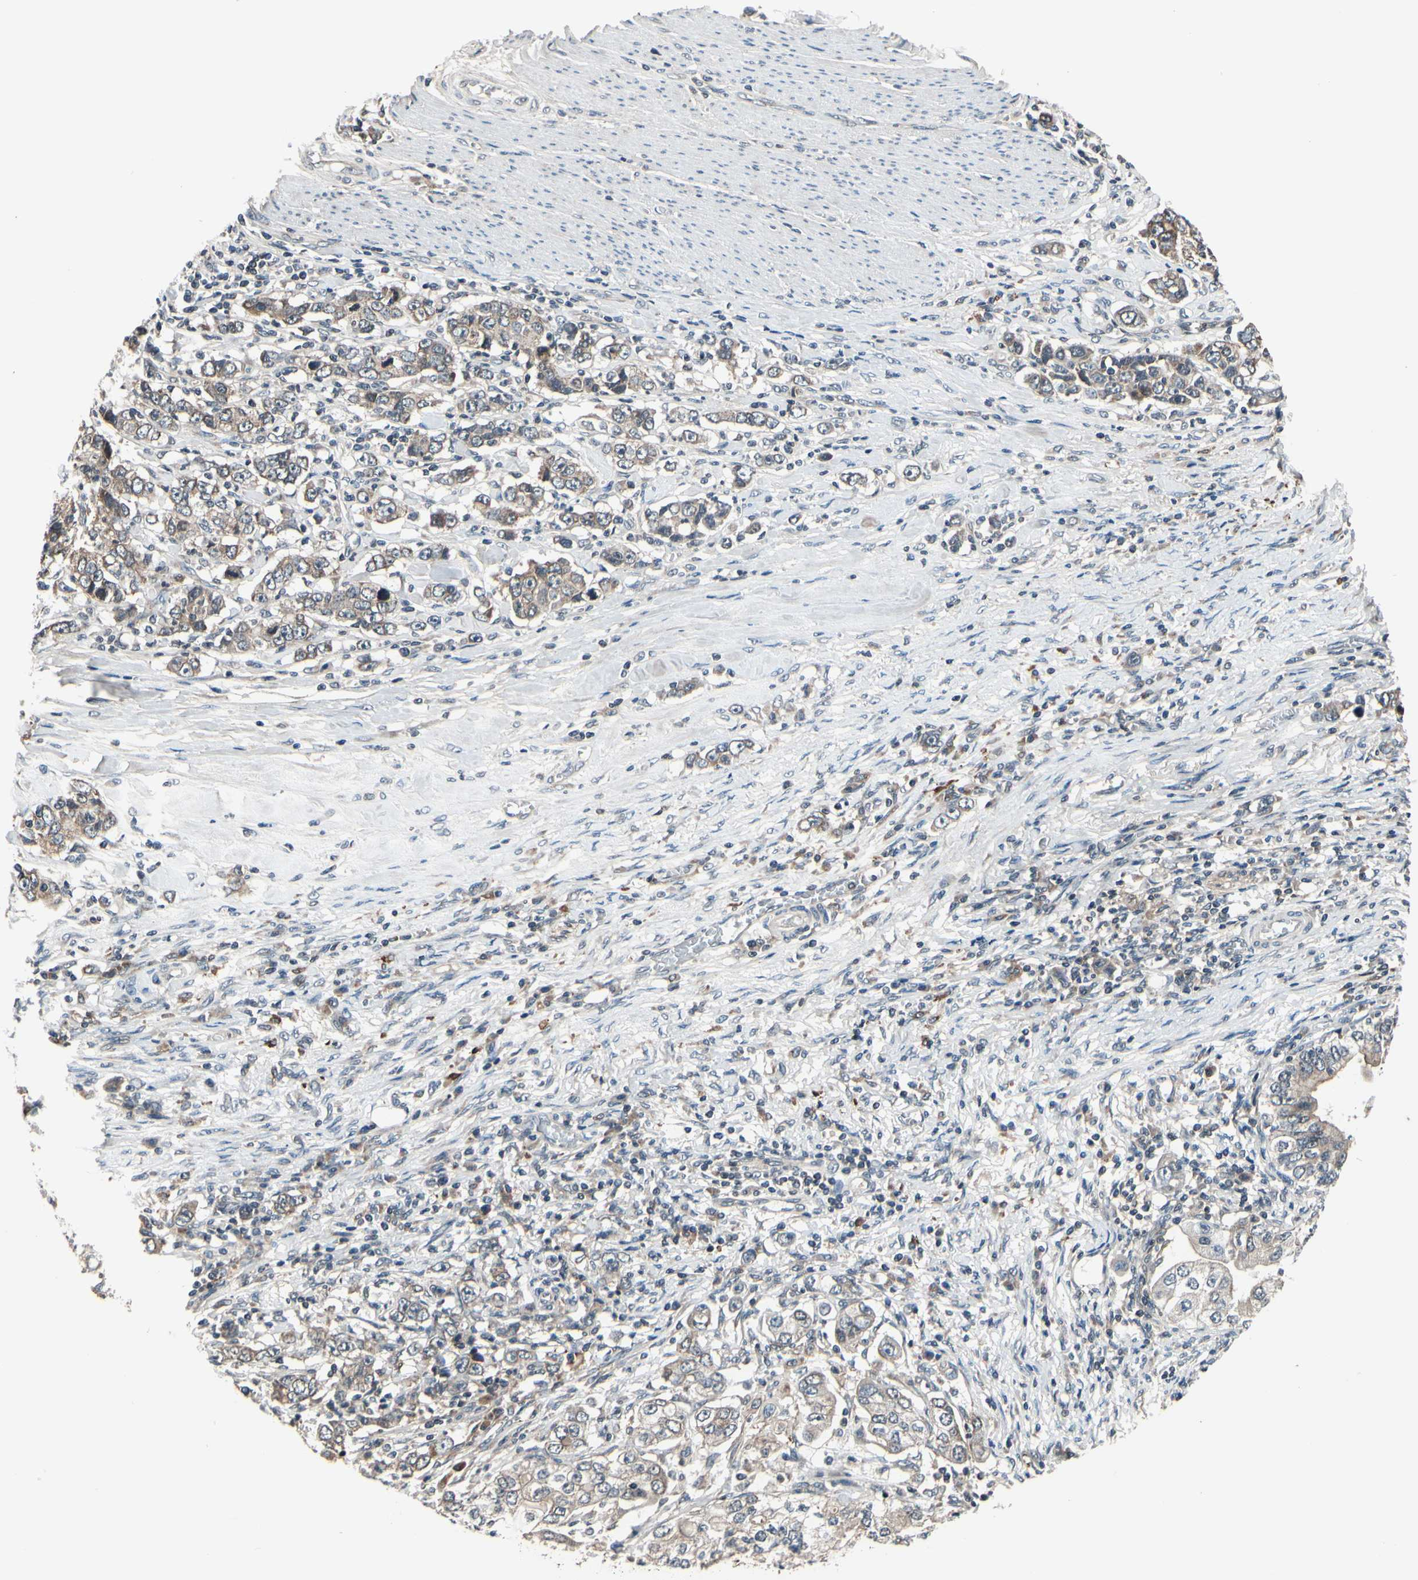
{"staining": {"intensity": "weak", "quantity": ">75%", "location": "cytoplasmic/membranous"}, "tissue": "stomach cancer", "cell_type": "Tumor cells", "image_type": "cancer", "snomed": [{"axis": "morphology", "description": "Adenocarcinoma, NOS"}, {"axis": "topography", "description": "Stomach, lower"}], "caption": "Immunohistochemical staining of human stomach cancer reveals low levels of weak cytoplasmic/membranous positivity in approximately >75% of tumor cells. Nuclei are stained in blue.", "gene": "MBTPS2", "patient": {"sex": "female", "age": 72}}